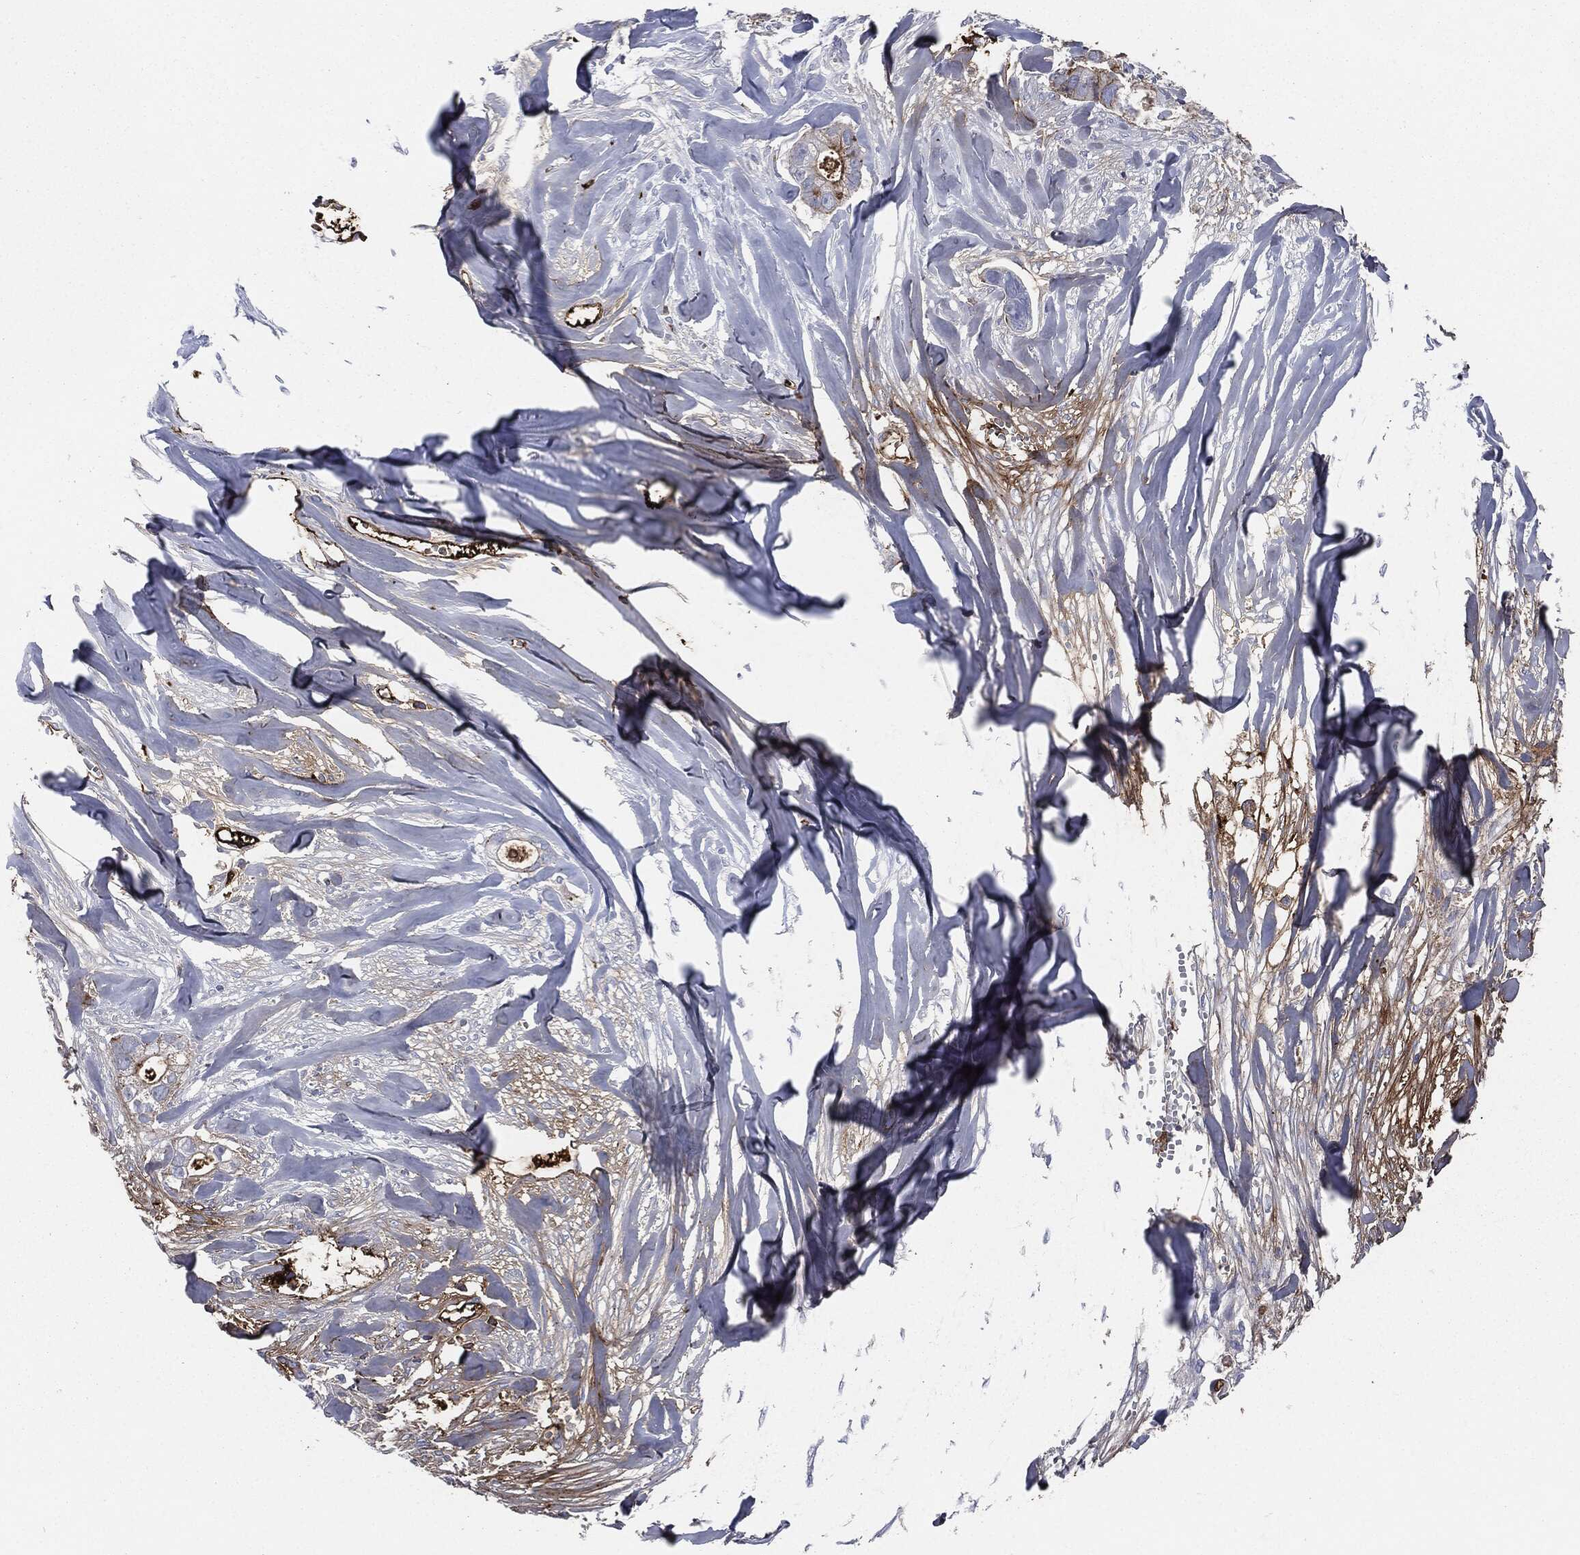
{"staining": {"intensity": "strong", "quantity": "<25%", "location": "cytoplasmic/membranous"}, "tissue": "pancreatic cancer", "cell_type": "Tumor cells", "image_type": "cancer", "snomed": [{"axis": "morphology", "description": "Adenocarcinoma, NOS"}, {"axis": "topography", "description": "Pancreas"}], "caption": "Strong cytoplasmic/membranous protein positivity is identified in about <25% of tumor cells in pancreatic cancer. (DAB (3,3'-diaminobenzidine) IHC, brown staining for protein, blue staining for nuclei).", "gene": "APOB", "patient": {"sex": "male", "age": 61}}